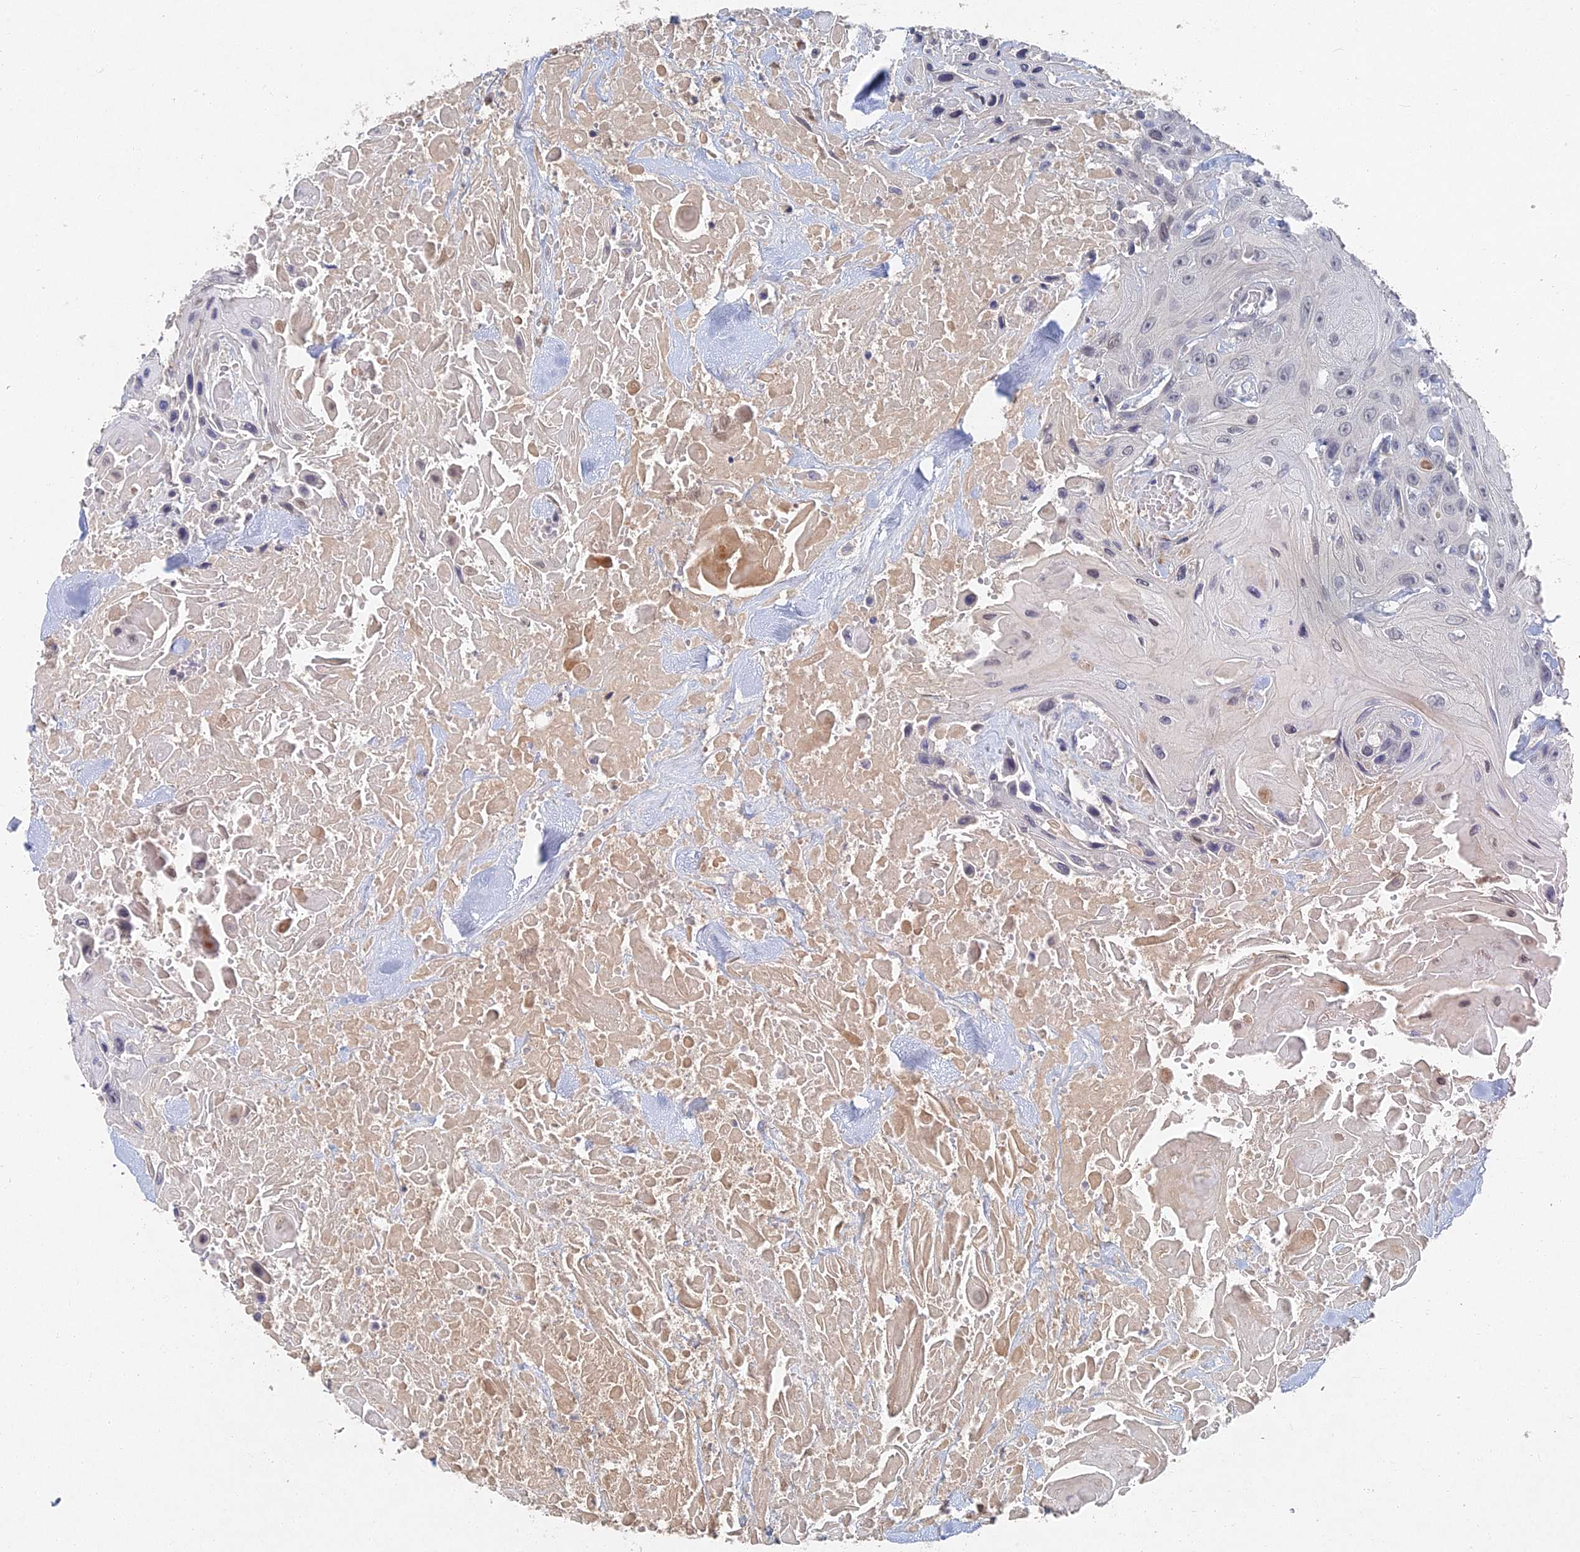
{"staining": {"intensity": "negative", "quantity": "none", "location": "none"}, "tissue": "head and neck cancer", "cell_type": "Tumor cells", "image_type": "cancer", "snomed": [{"axis": "morphology", "description": "Squamous cell carcinoma, NOS"}, {"axis": "topography", "description": "Head-Neck"}], "caption": "Photomicrograph shows no significant protein staining in tumor cells of head and neck cancer (squamous cell carcinoma).", "gene": "GNA15", "patient": {"sex": "male", "age": 81}}